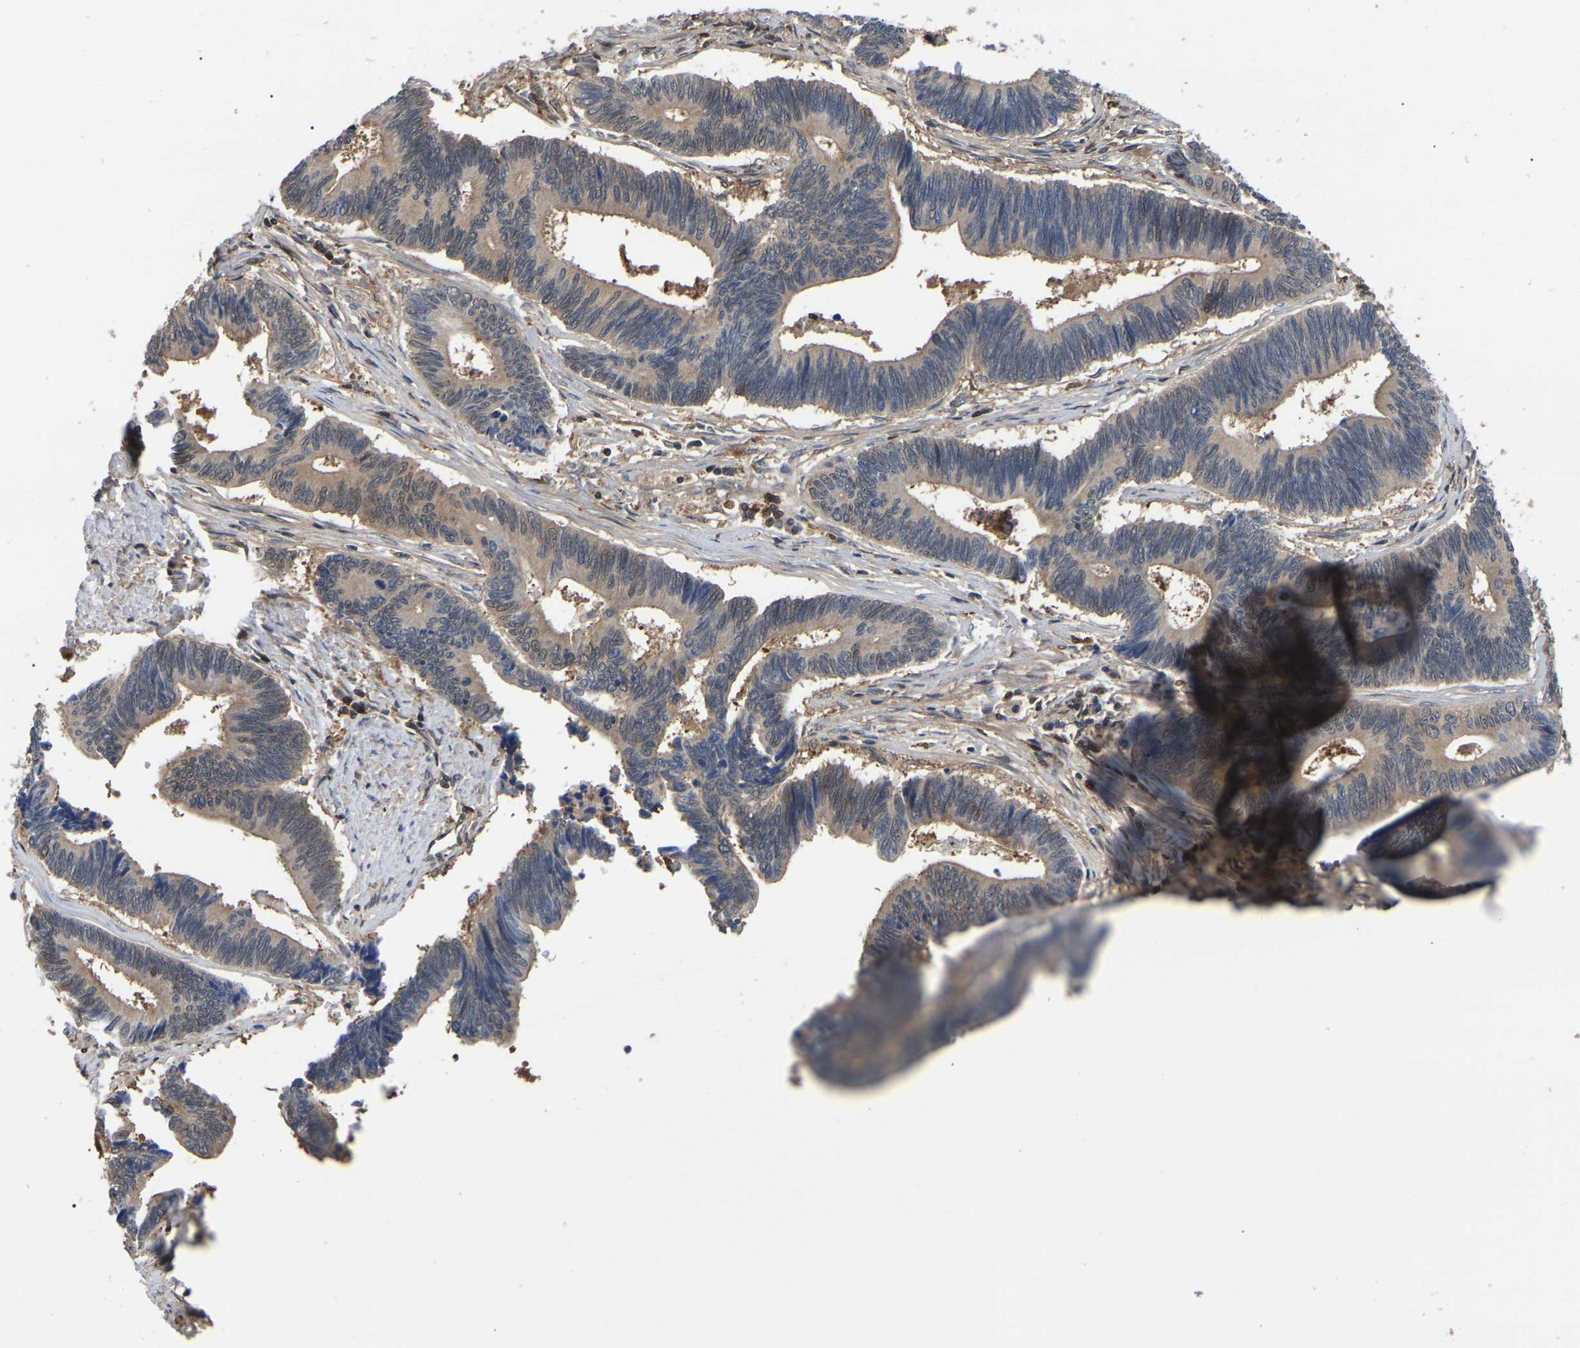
{"staining": {"intensity": "negative", "quantity": "none", "location": "none"}, "tissue": "pancreatic cancer", "cell_type": "Tumor cells", "image_type": "cancer", "snomed": [{"axis": "morphology", "description": "Adenocarcinoma, NOS"}, {"axis": "topography", "description": "Pancreas"}], "caption": "Immunohistochemistry (IHC) of pancreatic cancer demonstrates no staining in tumor cells. The staining is performed using DAB brown chromogen with nuclei counter-stained in using hematoxylin.", "gene": "CIT", "patient": {"sex": "female", "age": 70}}